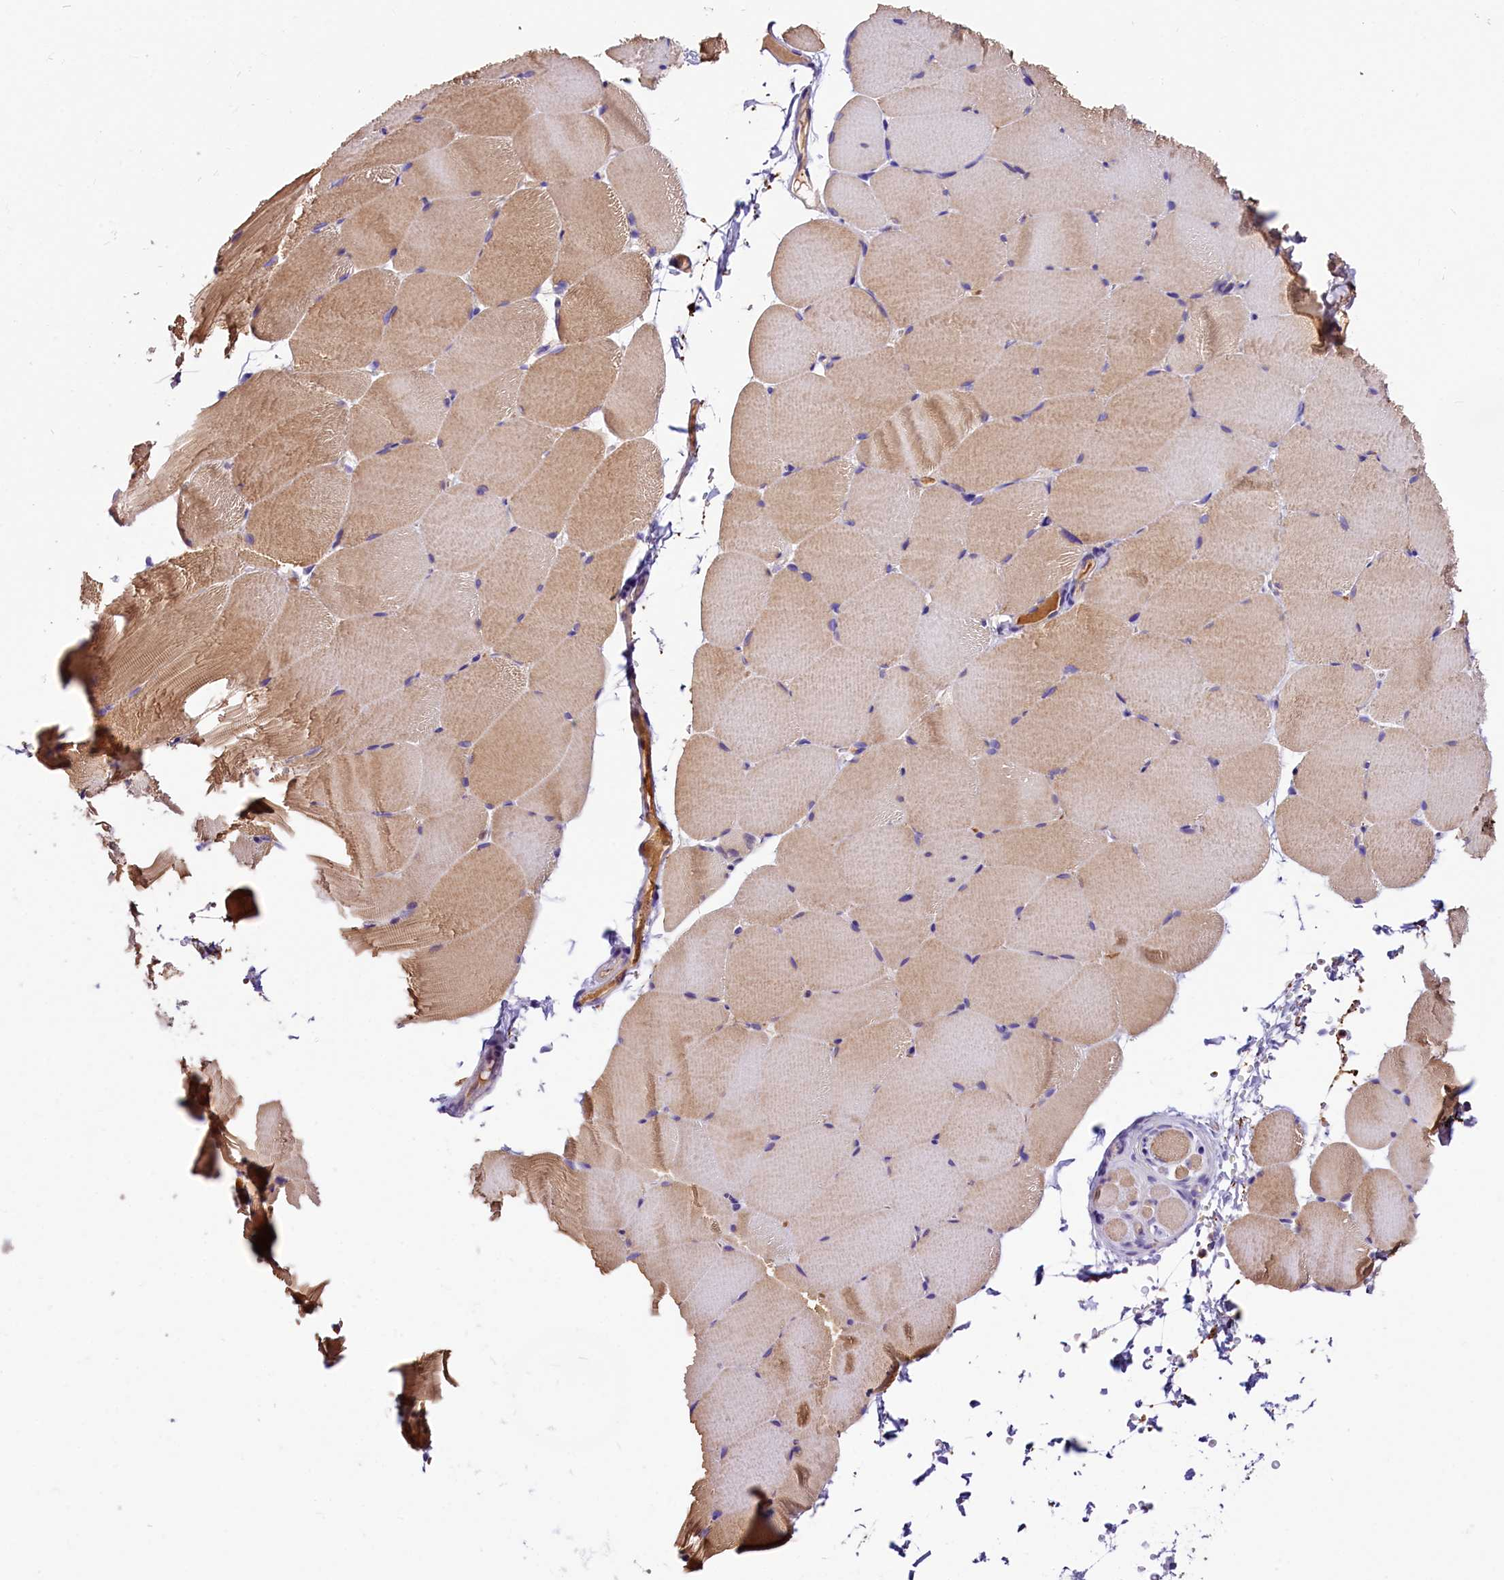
{"staining": {"intensity": "weak", "quantity": ">75%", "location": "cytoplasmic/membranous"}, "tissue": "skeletal muscle", "cell_type": "Myocytes", "image_type": "normal", "snomed": [{"axis": "morphology", "description": "Normal tissue, NOS"}, {"axis": "topography", "description": "Skeletal muscle"}, {"axis": "topography", "description": "Parathyroid gland"}], "caption": "Immunohistochemical staining of unremarkable skeletal muscle displays low levels of weak cytoplasmic/membranous positivity in approximately >75% of myocytes. Using DAB (brown) and hematoxylin (blue) stains, captured at high magnification using brightfield microscopy.", "gene": "ARMC6", "patient": {"sex": "female", "age": 37}}